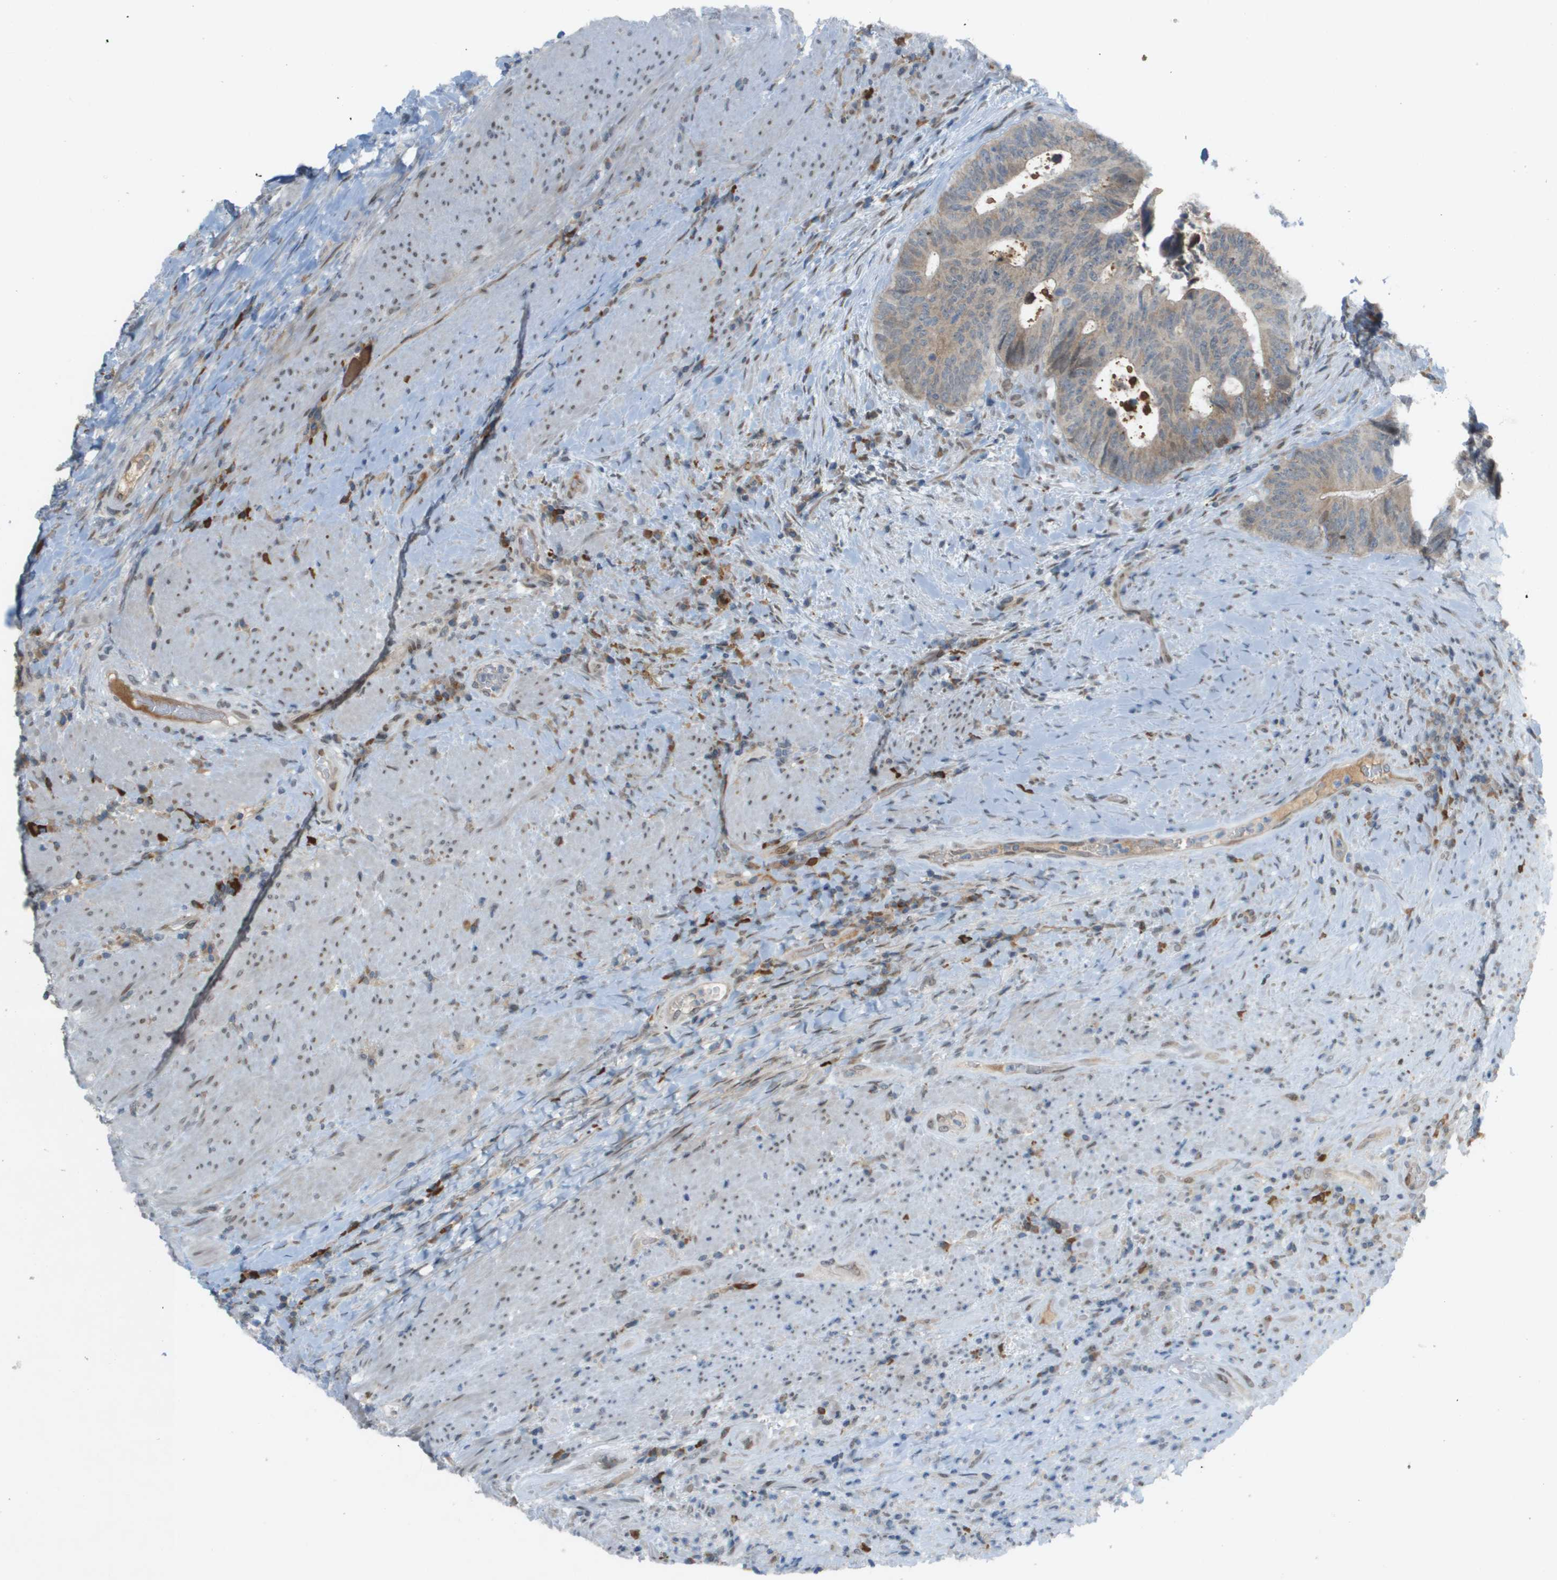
{"staining": {"intensity": "weak", "quantity": ">75%", "location": "cytoplasmic/membranous"}, "tissue": "colorectal cancer", "cell_type": "Tumor cells", "image_type": "cancer", "snomed": [{"axis": "morphology", "description": "Adenocarcinoma, NOS"}, {"axis": "topography", "description": "Rectum"}], "caption": "This is an image of immunohistochemistry staining of colorectal adenocarcinoma, which shows weak expression in the cytoplasmic/membranous of tumor cells.", "gene": "CACNB4", "patient": {"sex": "male", "age": 72}}